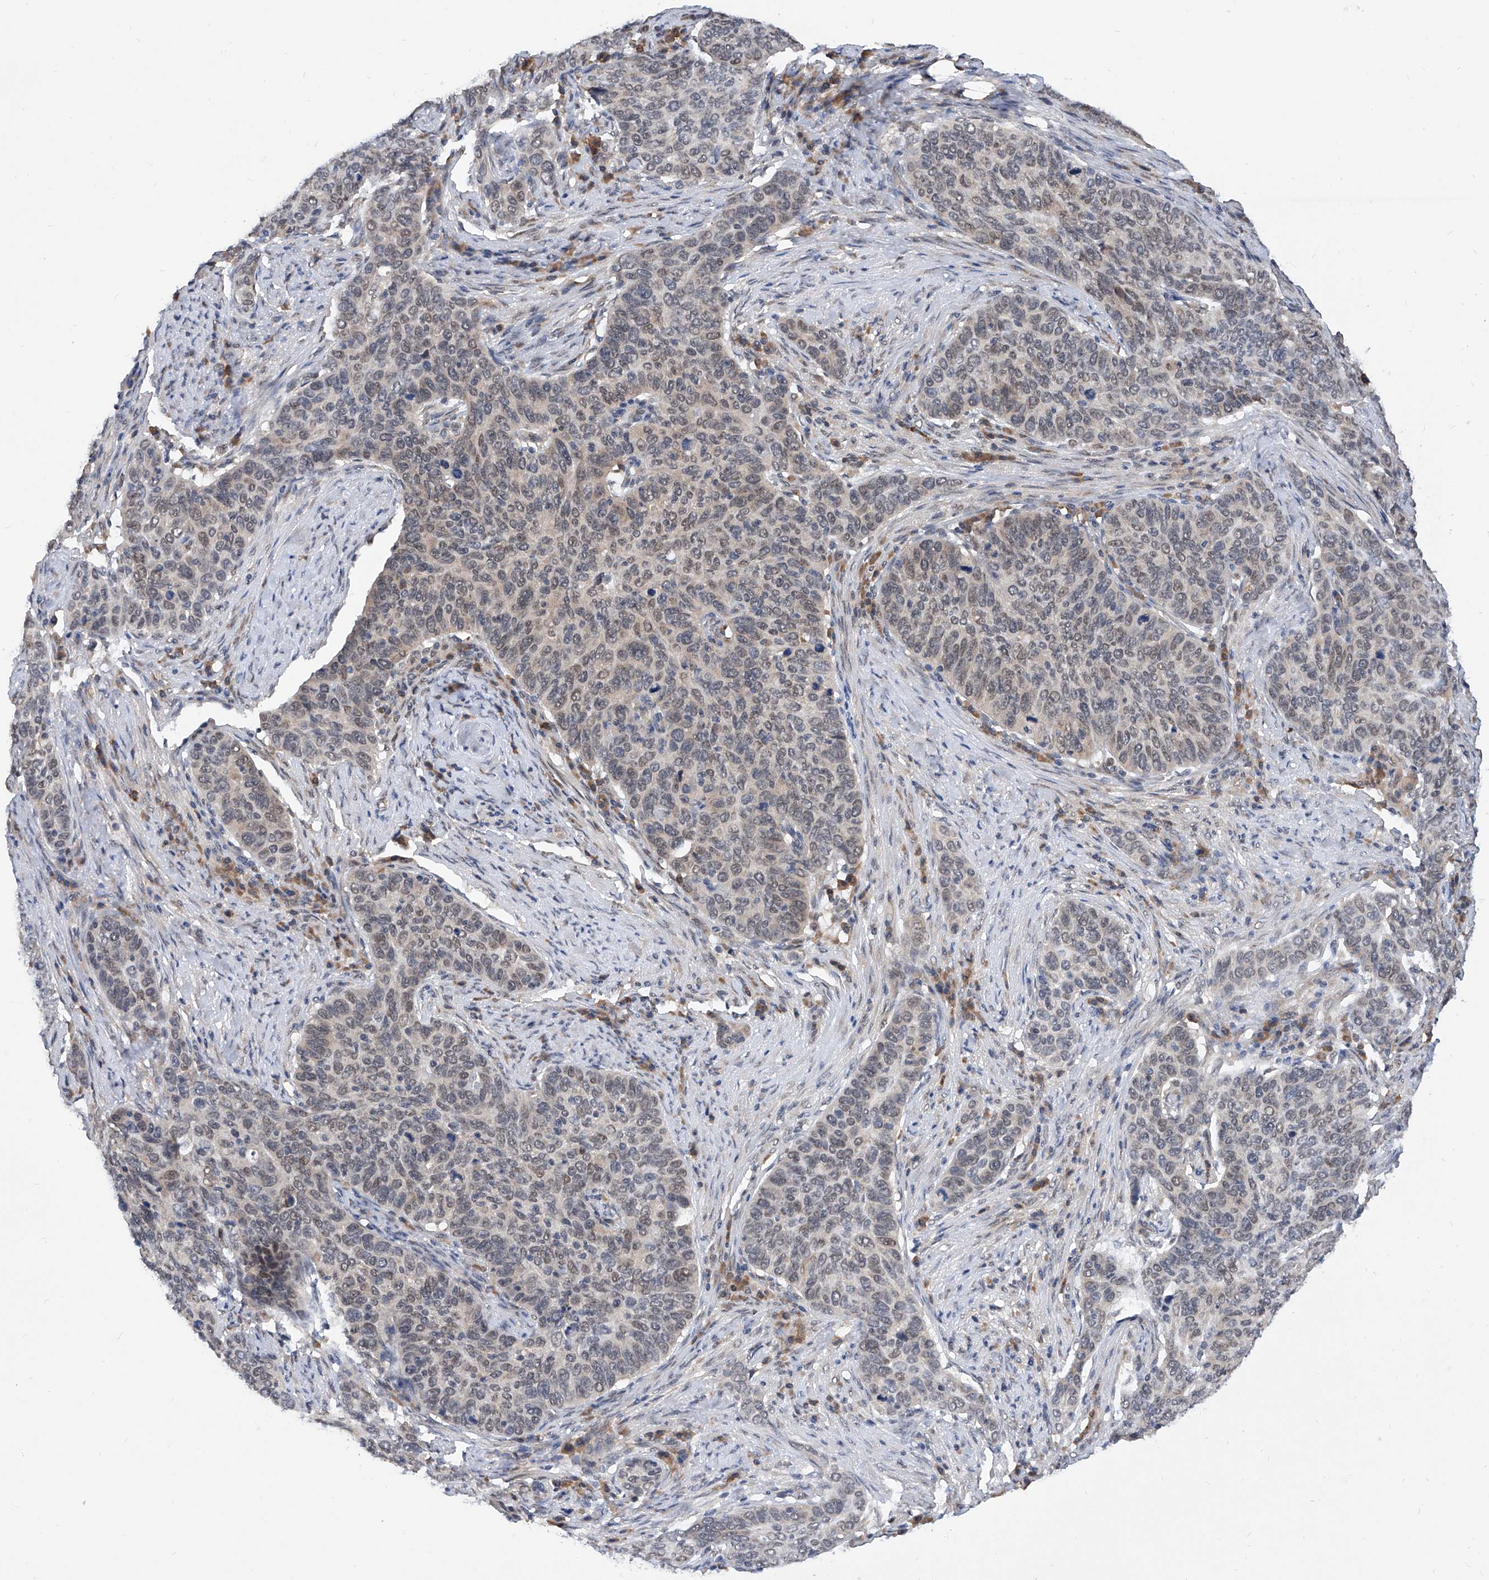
{"staining": {"intensity": "weak", "quantity": "<25%", "location": "nuclear"}, "tissue": "cervical cancer", "cell_type": "Tumor cells", "image_type": "cancer", "snomed": [{"axis": "morphology", "description": "Squamous cell carcinoma, NOS"}, {"axis": "topography", "description": "Cervix"}], "caption": "The image displays no staining of tumor cells in cervical cancer (squamous cell carcinoma).", "gene": "CARMIL3", "patient": {"sex": "female", "age": 60}}